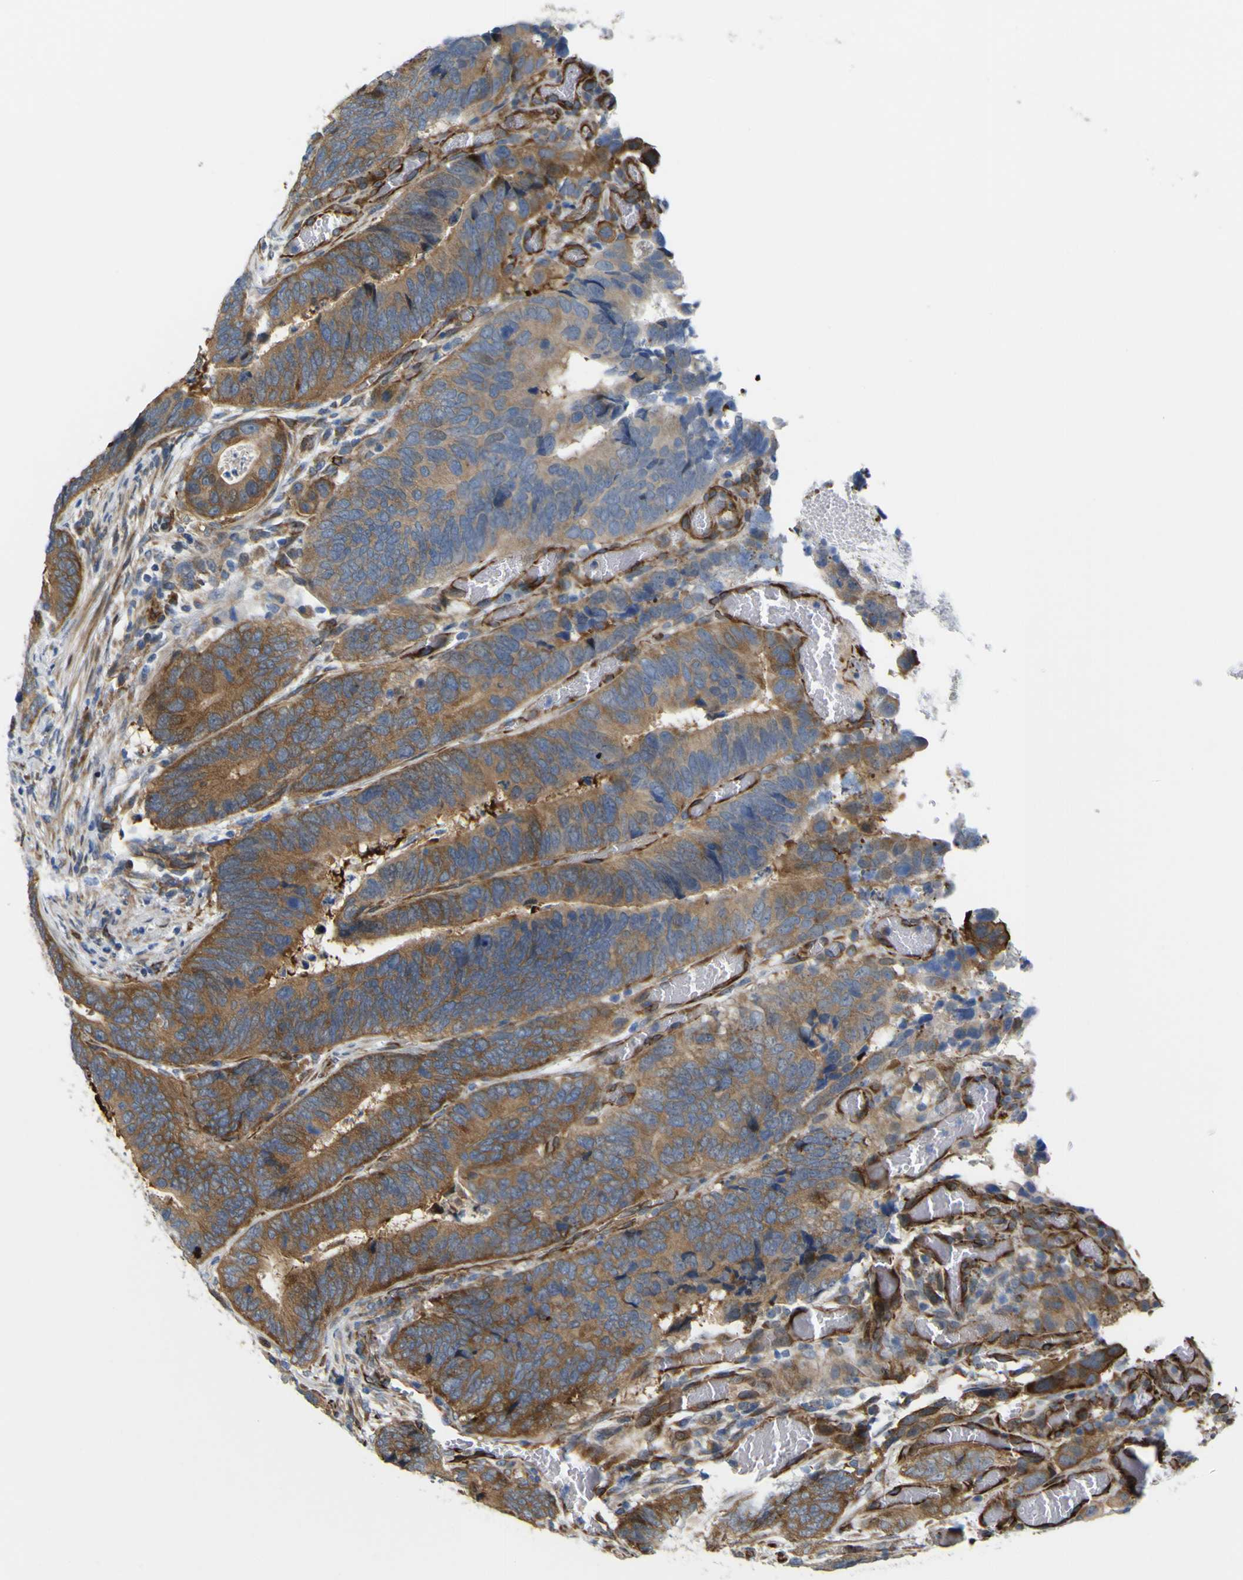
{"staining": {"intensity": "moderate", "quantity": ">75%", "location": "cytoplasmic/membranous"}, "tissue": "colorectal cancer", "cell_type": "Tumor cells", "image_type": "cancer", "snomed": [{"axis": "morphology", "description": "Adenocarcinoma, NOS"}, {"axis": "topography", "description": "Colon"}], "caption": "Colorectal cancer (adenocarcinoma) stained with a protein marker shows moderate staining in tumor cells.", "gene": "JPH1", "patient": {"sex": "male", "age": 72}}